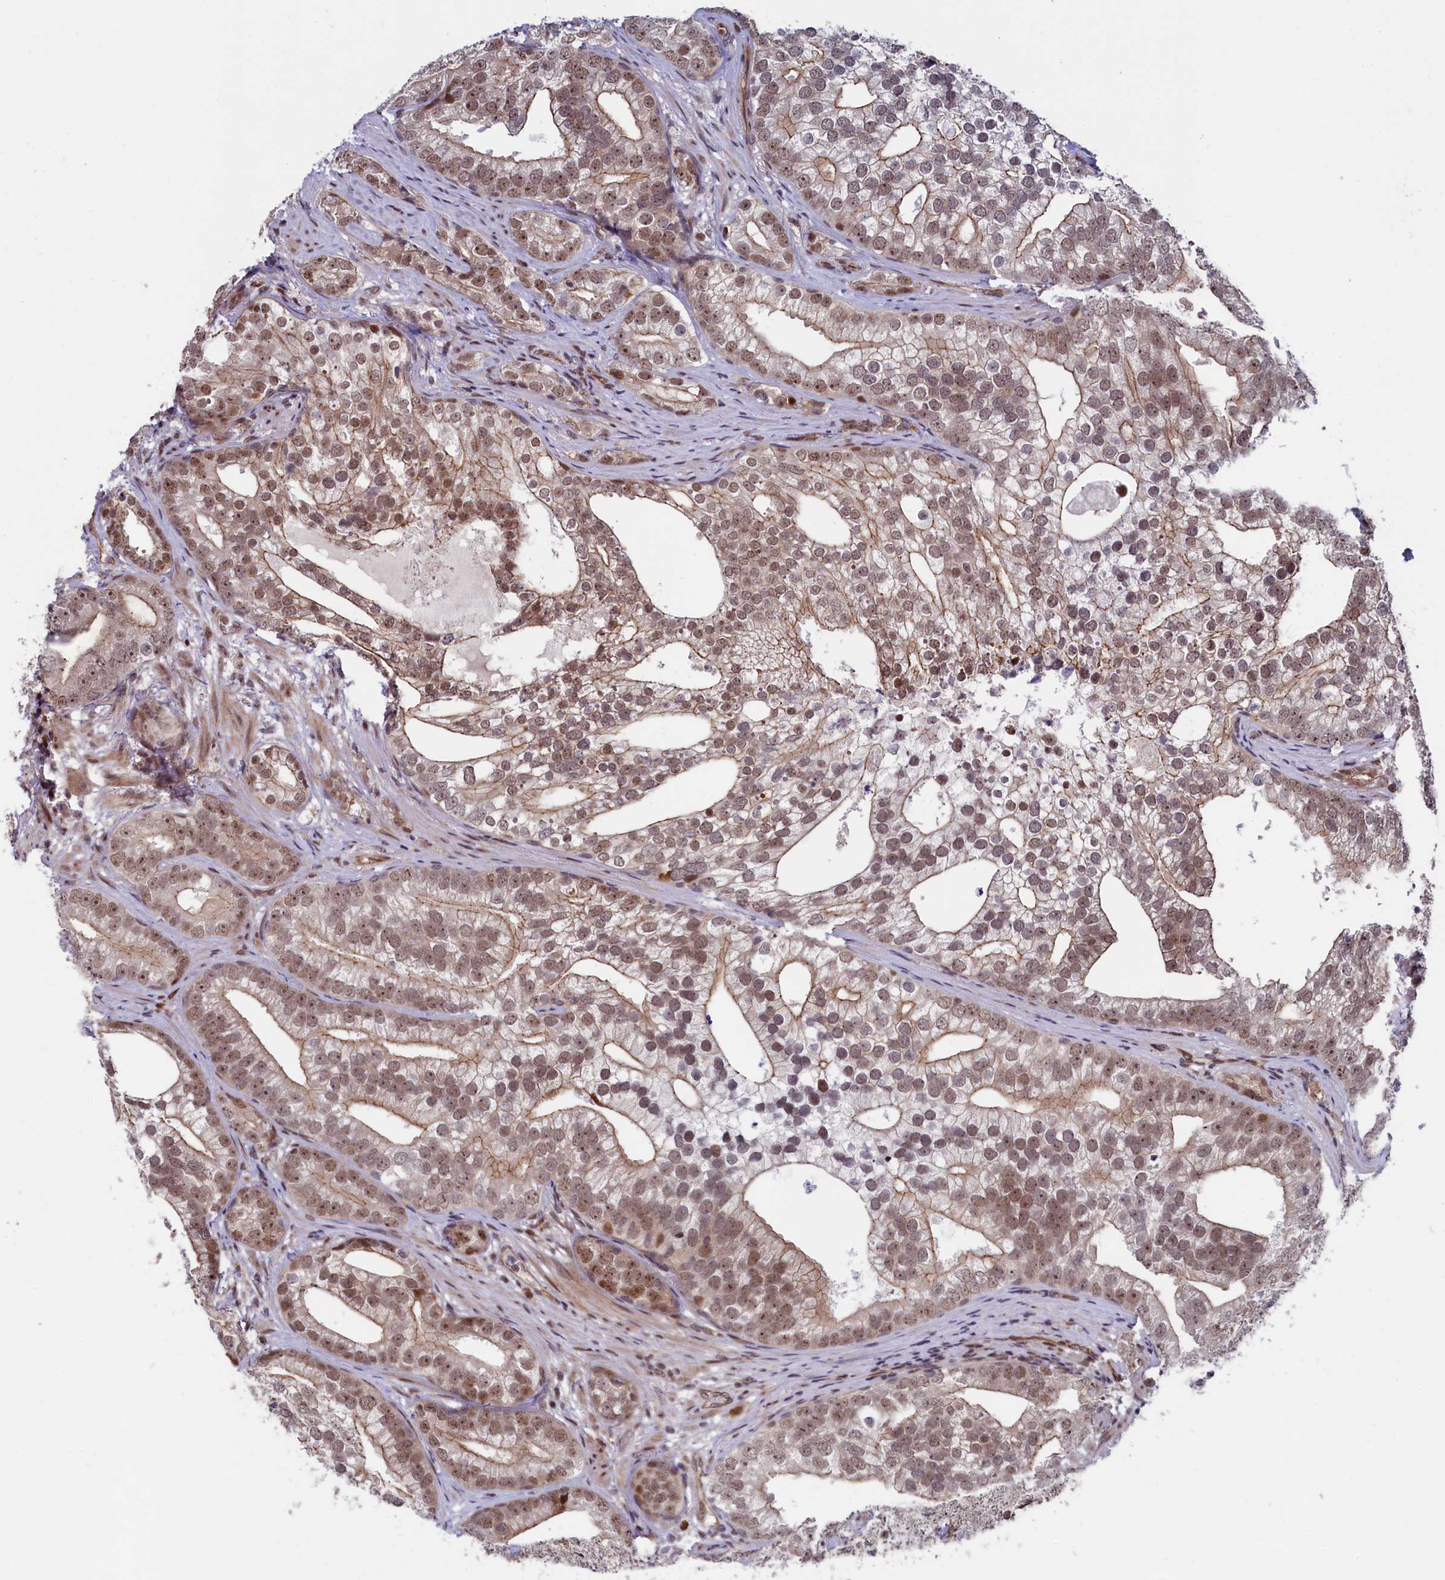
{"staining": {"intensity": "moderate", "quantity": ">75%", "location": "cytoplasmic/membranous,nuclear"}, "tissue": "prostate cancer", "cell_type": "Tumor cells", "image_type": "cancer", "snomed": [{"axis": "morphology", "description": "Adenocarcinoma, High grade"}, {"axis": "topography", "description": "Prostate"}], "caption": "Immunohistochemical staining of human adenocarcinoma (high-grade) (prostate) displays moderate cytoplasmic/membranous and nuclear protein staining in approximately >75% of tumor cells.", "gene": "LEO1", "patient": {"sex": "male", "age": 75}}